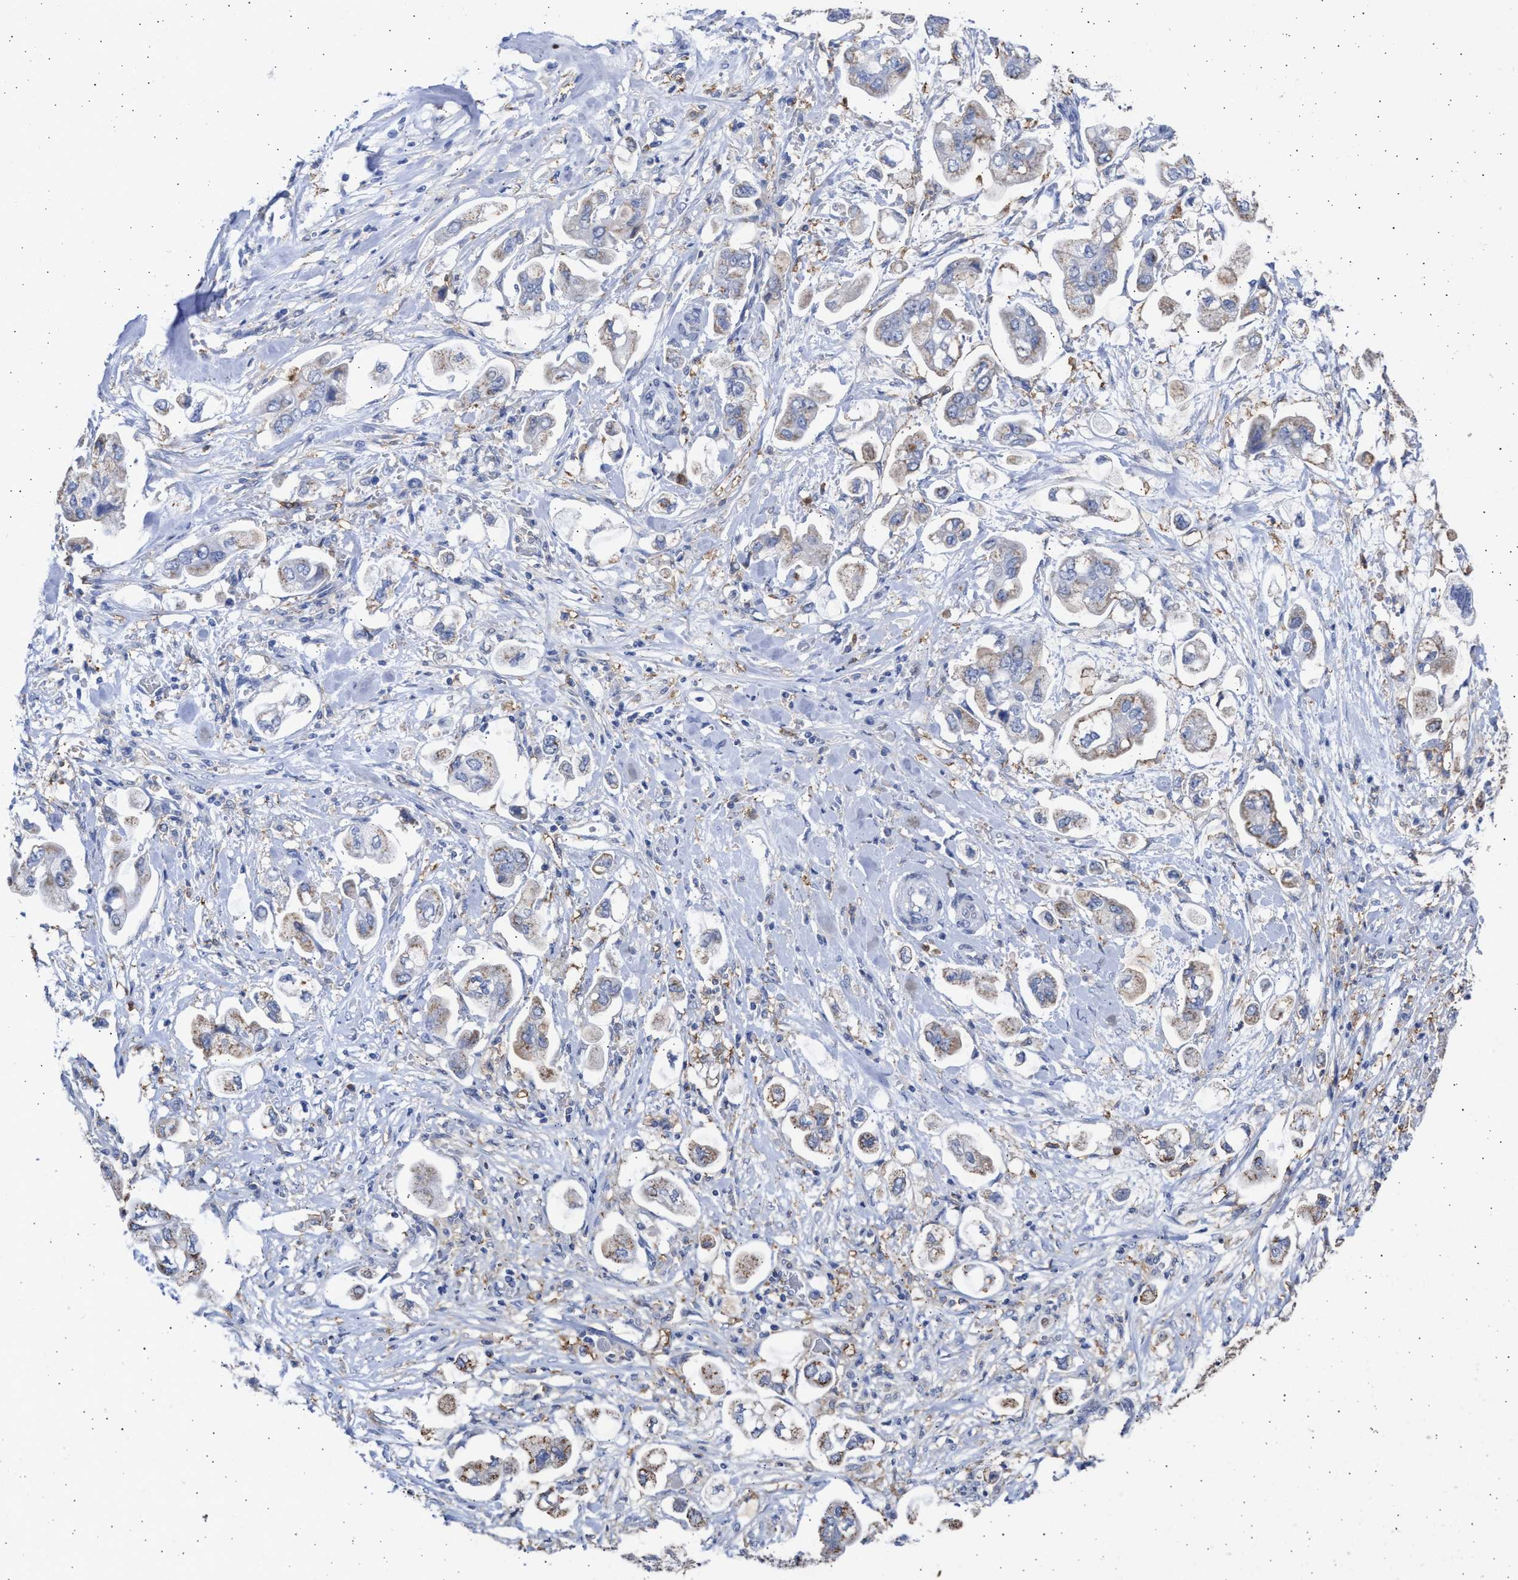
{"staining": {"intensity": "weak", "quantity": "25%-75%", "location": "cytoplasmic/membranous"}, "tissue": "stomach cancer", "cell_type": "Tumor cells", "image_type": "cancer", "snomed": [{"axis": "morphology", "description": "Adenocarcinoma, NOS"}, {"axis": "topography", "description": "Stomach"}], "caption": "Protein expression analysis of human stomach cancer reveals weak cytoplasmic/membranous positivity in about 25%-75% of tumor cells.", "gene": "FCER1A", "patient": {"sex": "male", "age": 62}}